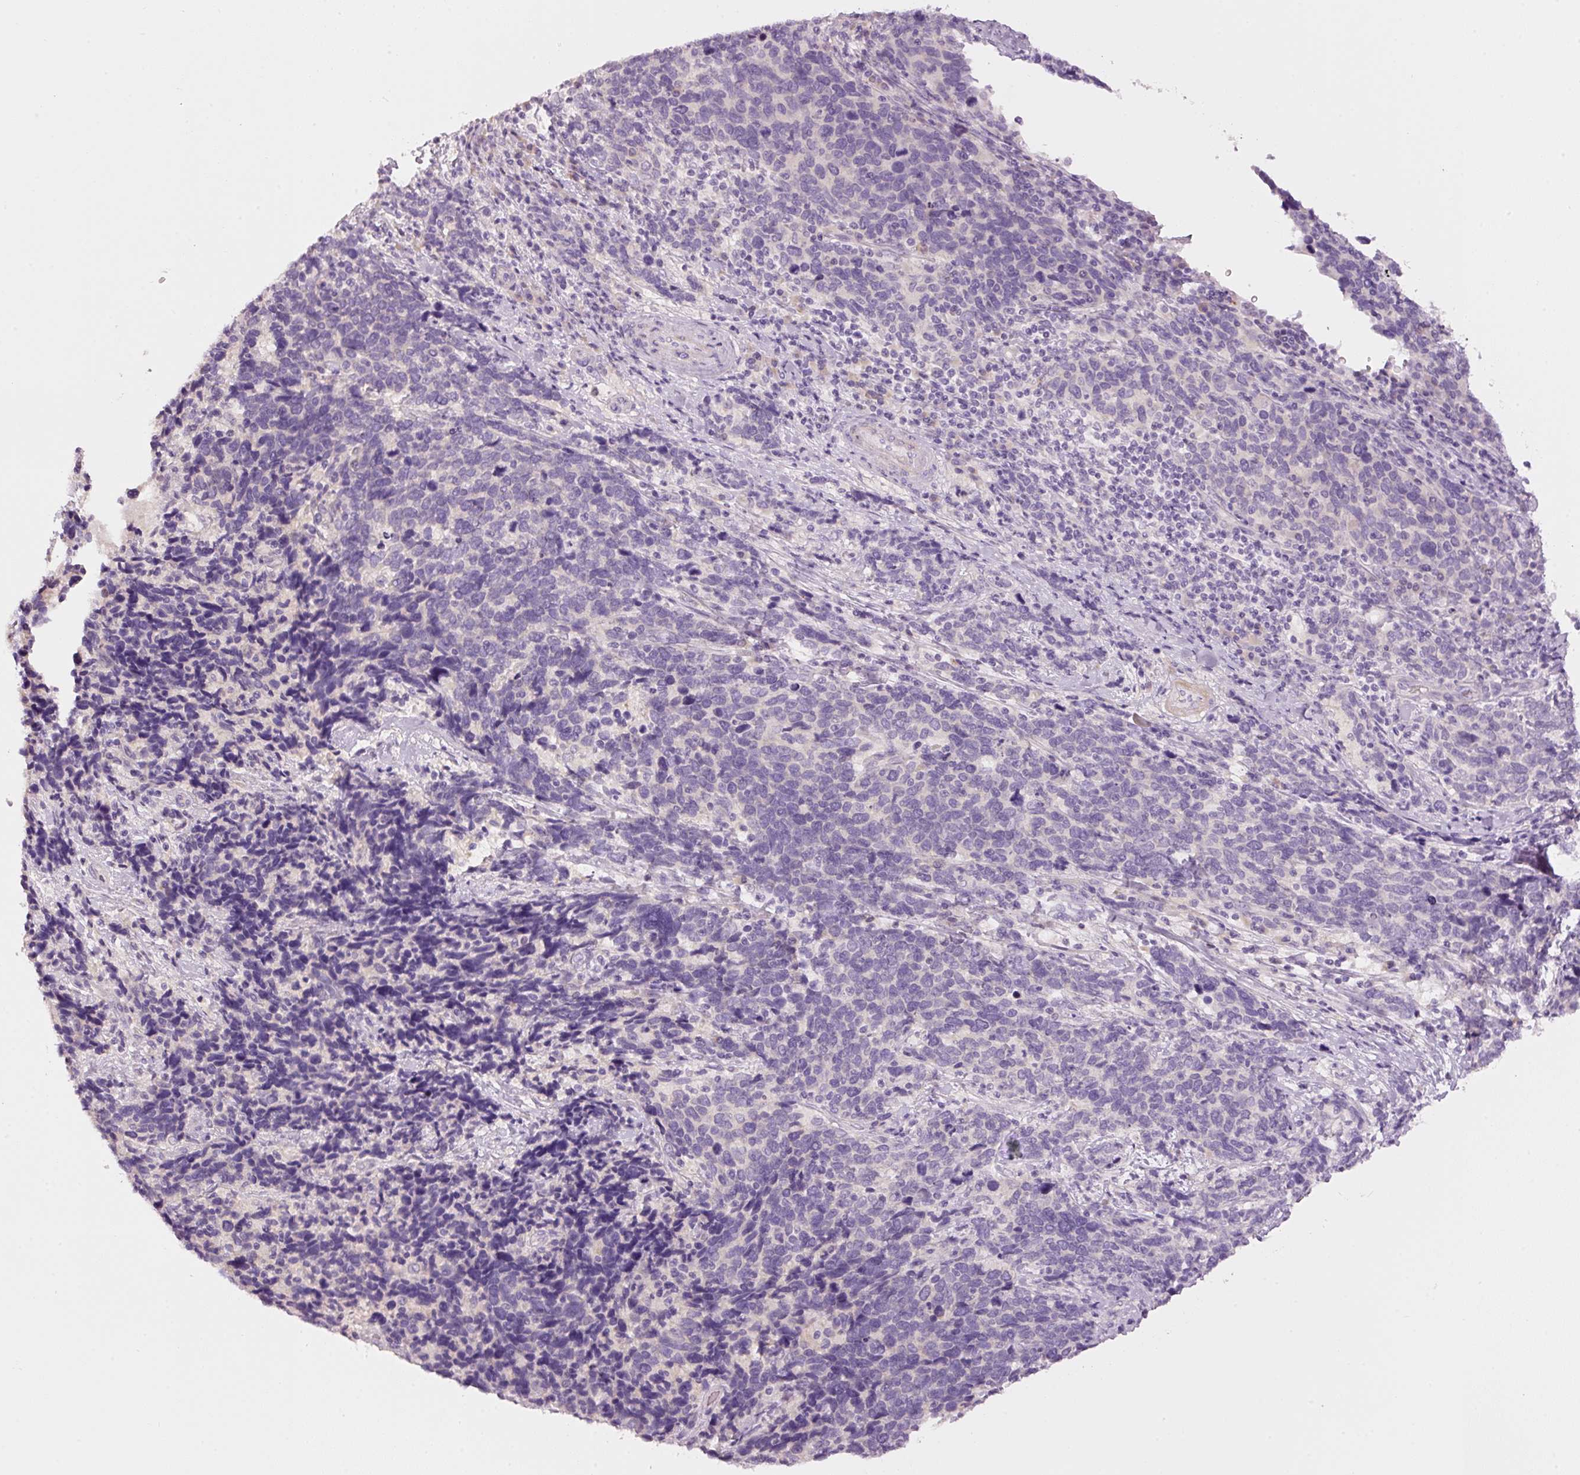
{"staining": {"intensity": "negative", "quantity": "none", "location": "none"}, "tissue": "cervical cancer", "cell_type": "Tumor cells", "image_type": "cancer", "snomed": [{"axis": "morphology", "description": "Squamous cell carcinoma, NOS"}, {"axis": "topography", "description": "Cervix"}], "caption": "The photomicrograph demonstrates no significant expression in tumor cells of squamous cell carcinoma (cervical).", "gene": "PDXDC1", "patient": {"sex": "female", "age": 41}}